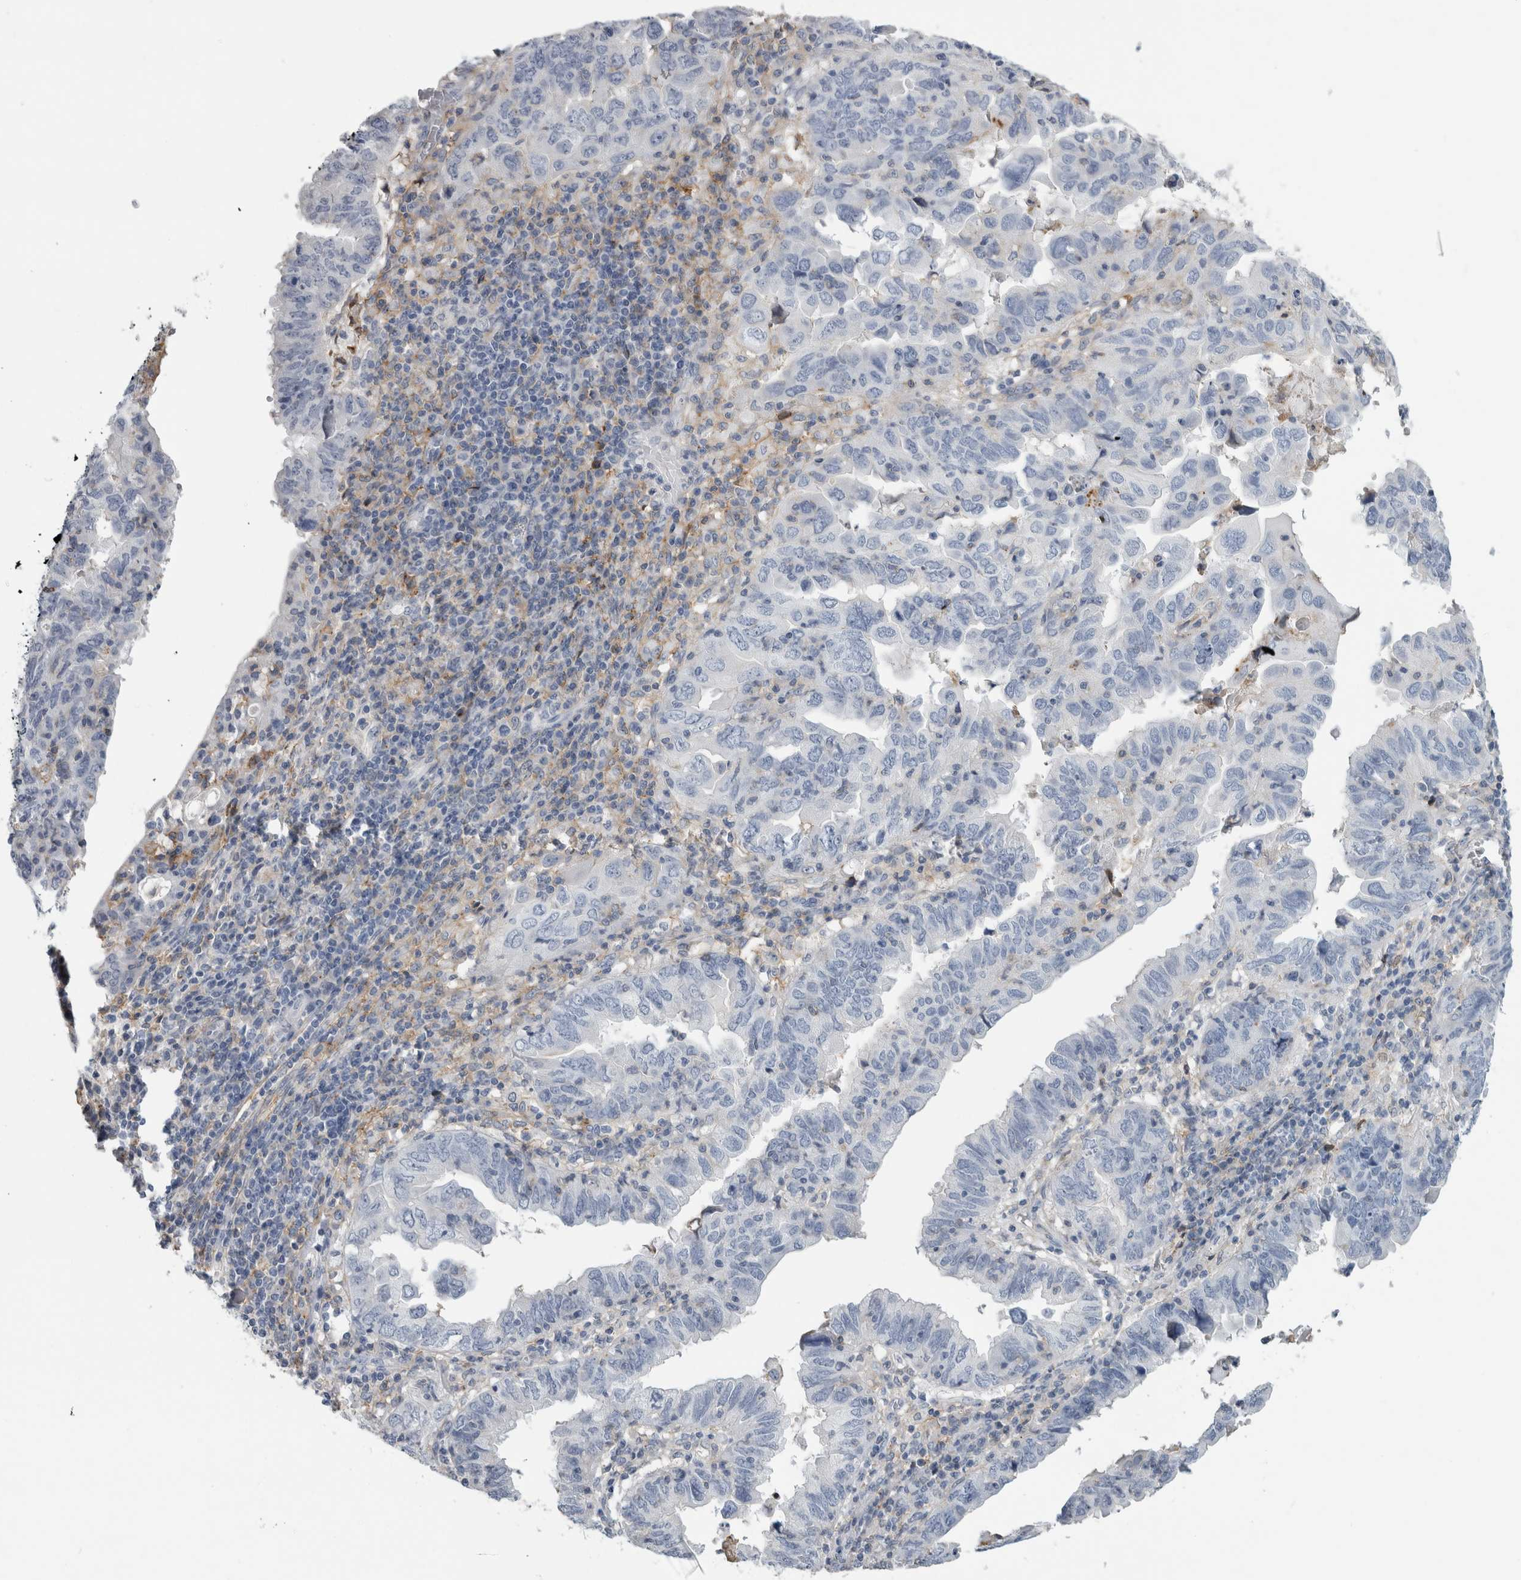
{"staining": {"intensity": "negative", "quantity": "none", "location": "none"}, "tissue": "endometrial cancer", "cell_type": "Tumor cells", "image_type": "cancer", "snomed": [{"axis": "morphology", "description": "Adenocarcinoma, NOS"}, {"axis": "topography", "description": "Uterus"}], "caption": "Tumor cells are negative for protein expression in human endometrial cancer (adenocarcinoma).", "gene": "DNAJC24", "patient": {"sex": "female", "age": 77}}